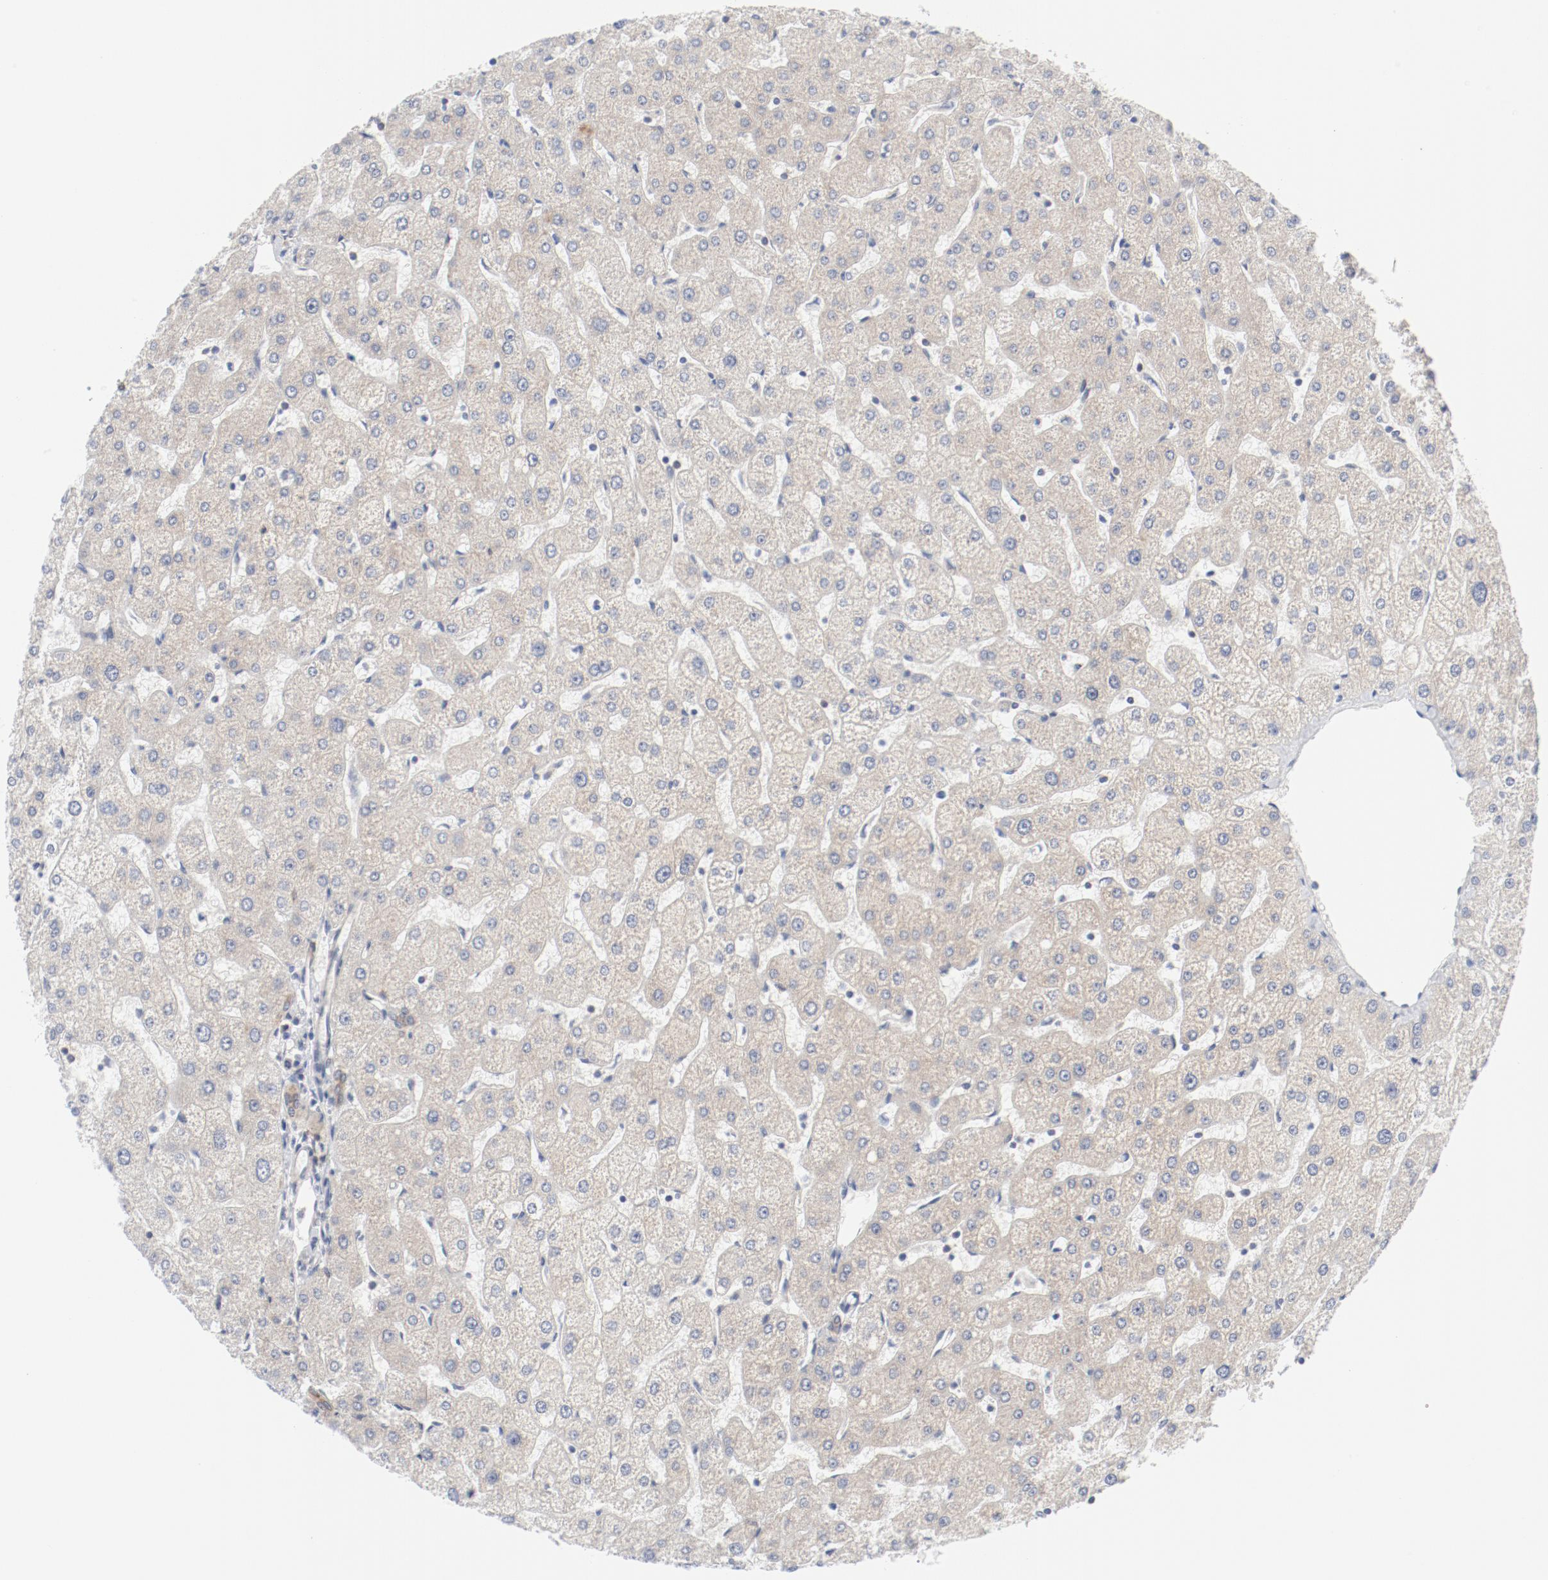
{"staining": {"intensity": "weak", "quantity": ">75%", "location": "cytoplasmic/membranous"}, "tissue": "liver", "cell_type": "Cholangiocytes", "image_type": "normal", "snomed": [{"axis": "morphology", "description": "Normal tissue, NOS"}, {"axis": "topography", "description": "Liver"}], "caption": "Weak cytoplasmic/membranous protein staining is seen in about >75% of cholangiocytes in liver.", "gene": "BAD", "patient": {"sex": "male", "age": 67}}